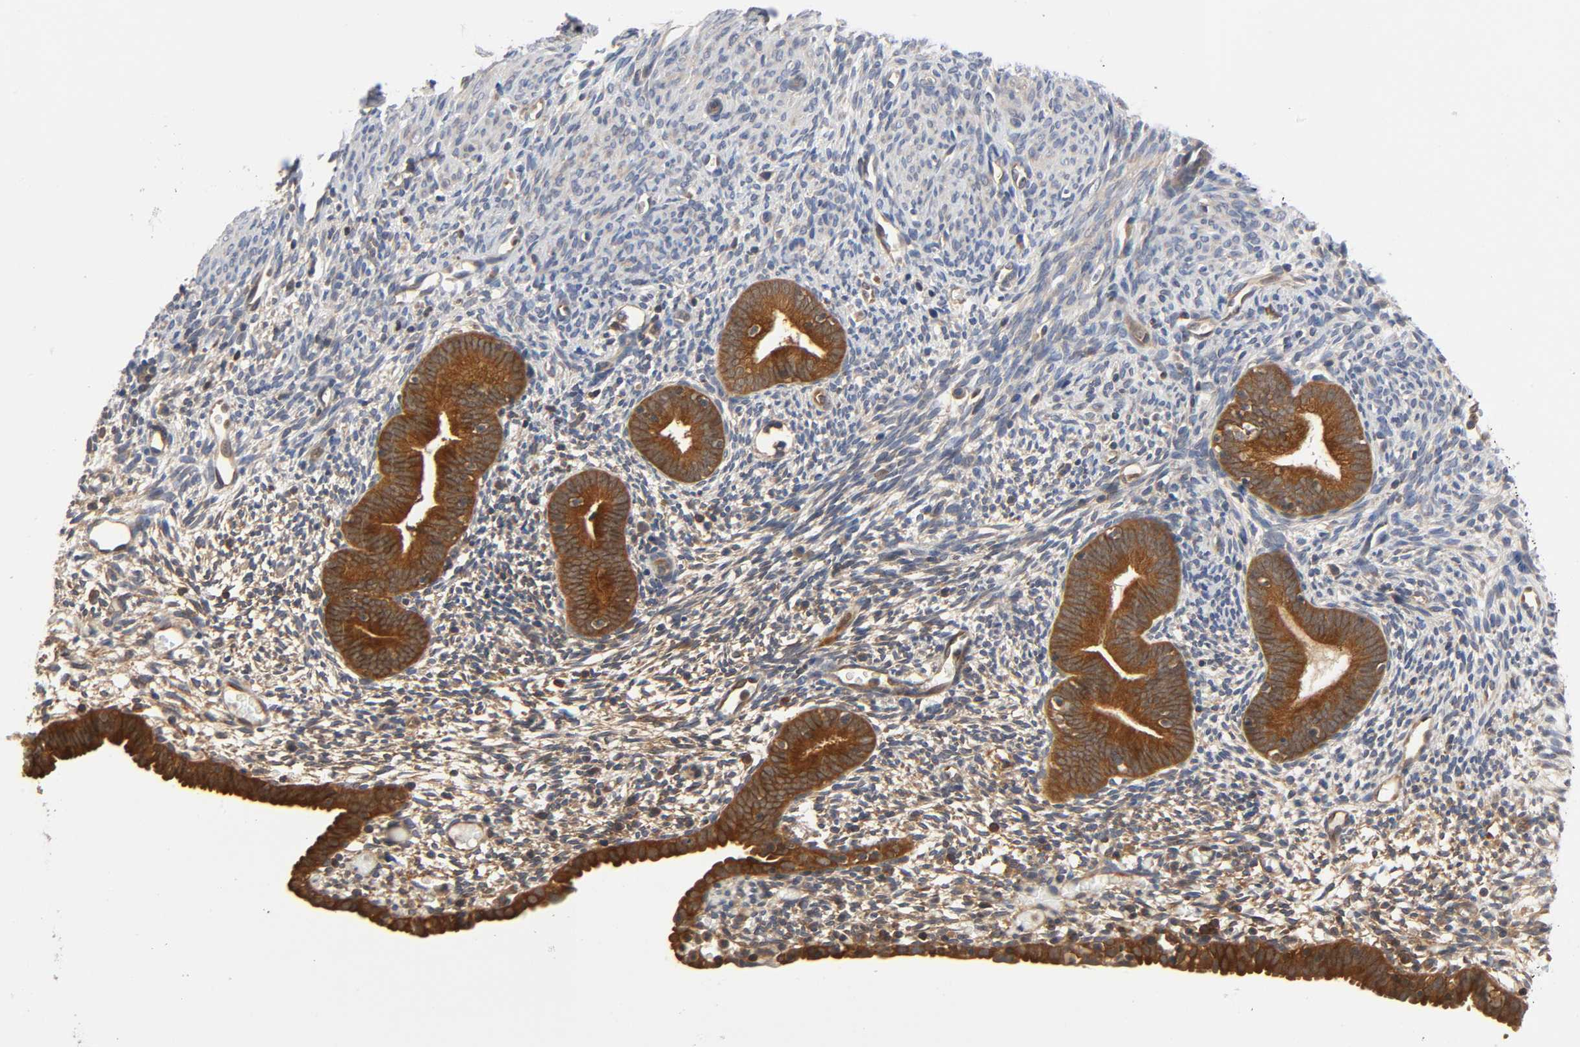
{"staining": {"intensity": "weak", "quantity": "25%-75%", "location": "cytoplasmic/membranous"}, "tissue": "endometrium", "cell_type": "Cells in endometrial stroma", "image_type": "normal", "snomed": [{"axis": "morphology", "description": "Normal tissue, NOS"}, {"axis": "morphology", "description": "Atrophy, NOS"}, {"axis": "topography", "description": "Uterus"}, {"axis": "topography", "description": "Endometrium"}], "caption": "Protein expression analysis of unremarkable human endometrium reveals weak cytoplasmic/membranous positivity in about 25%-75% of cells in endometrial stroma. The staining is performed using DAB (3,3'-diaminobenzidine) brown chromogen to label protein expression. The nuclei are counter-stained blue using hematoxylin.", "gene": "PRKAB1", "patient": {"sex": "female", "age": 68}}